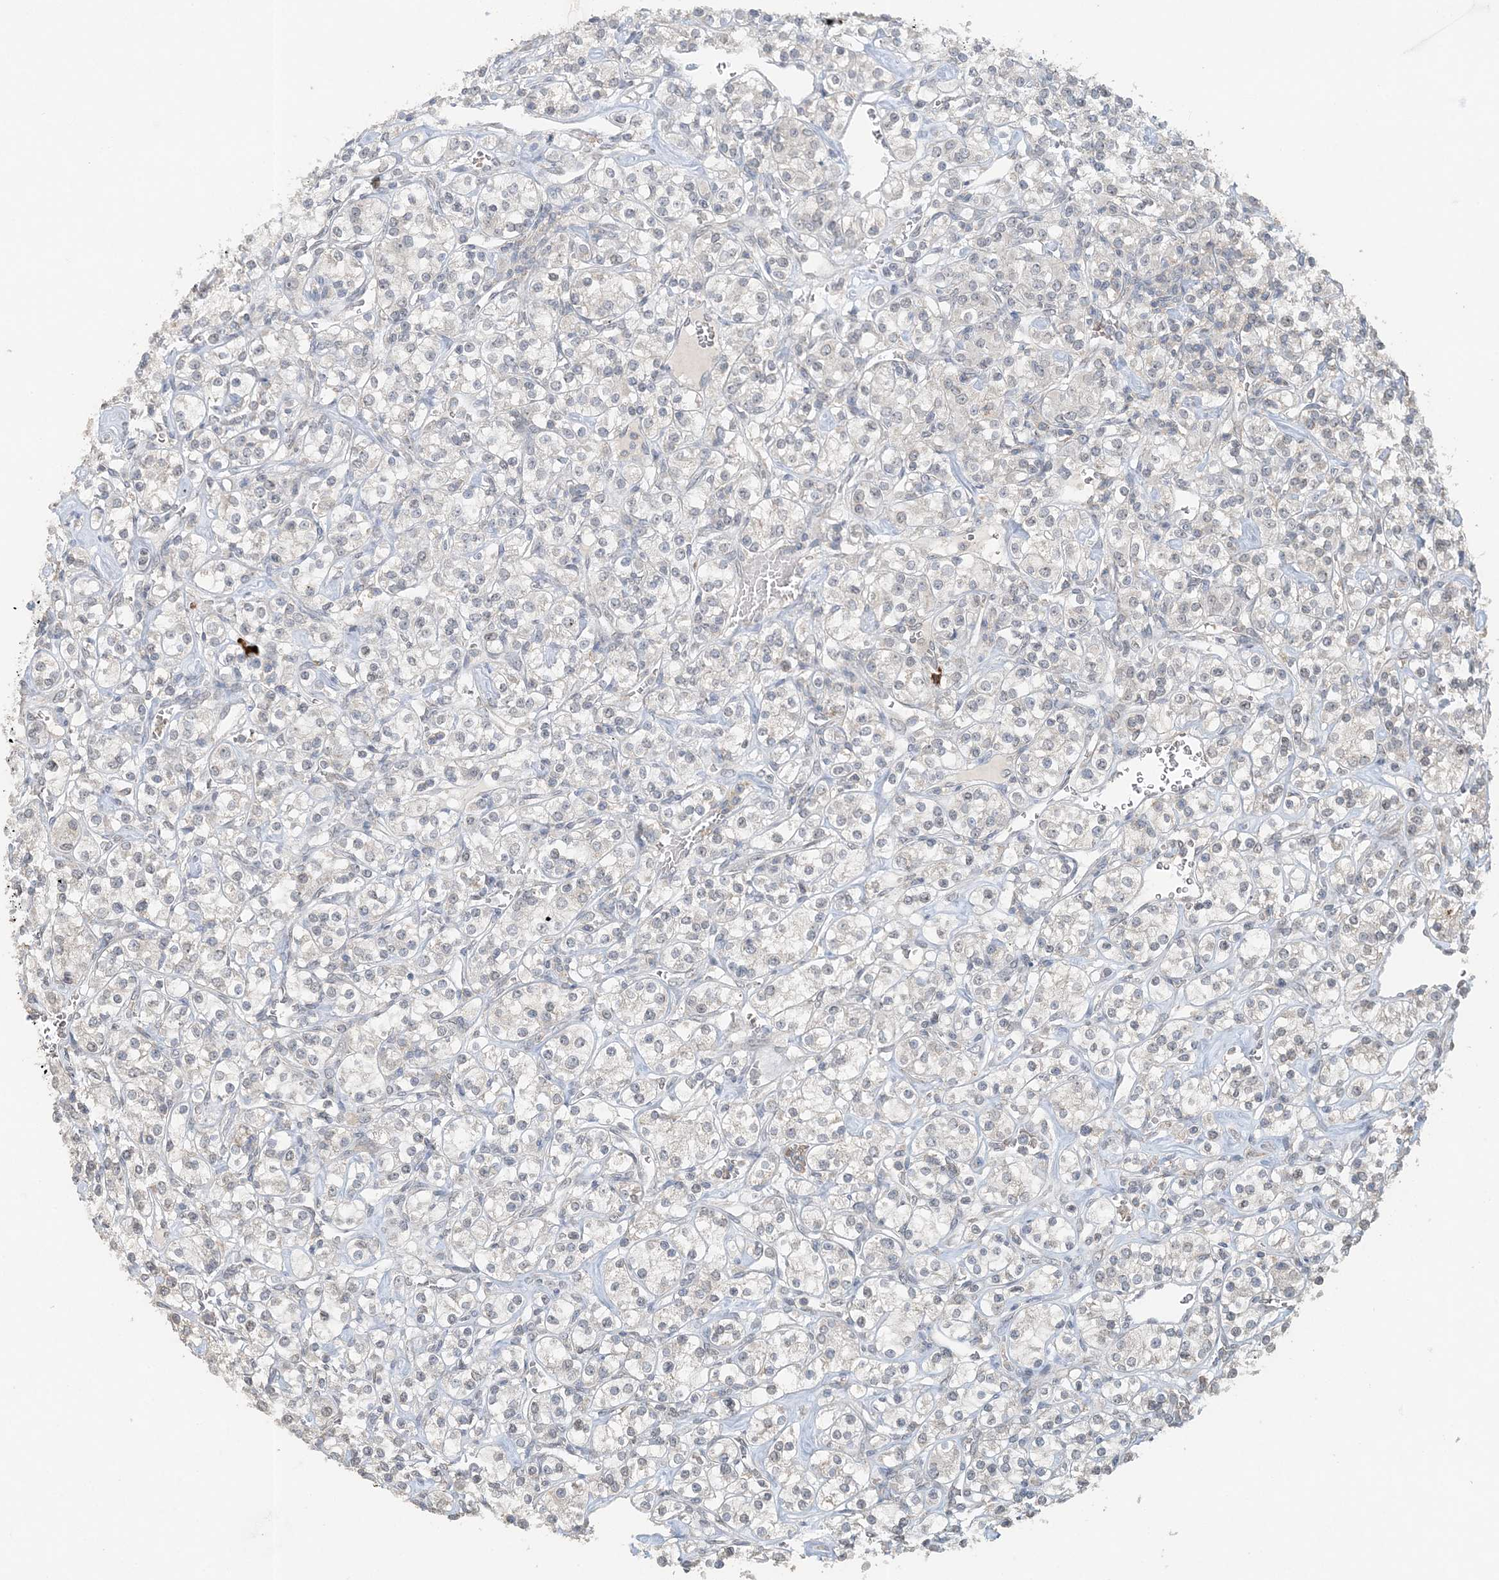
{"staining": {"intensity": "negative", "quantity": "none", "location": "none"}, "tissue": "renal cancer", "cell_type": "Tumor cells", "image_type": "cancer", "snomed": [{"axis": "morphology", "description": "Adenocarcinoma, NOS"}, {"axis": "topography", "description": "Kidney"}], "caption": "IHC of human adenocarcinoma (renal) demonstrates no positivity in tumor cells. (Stains: DAB immunohistochemistry (IHC) with hematoxylin counter stain, Microscopy: brightfield microscopy at high magnification).", "gene": "FAM110A", "patient": {"sex": "male", "age": 77}}